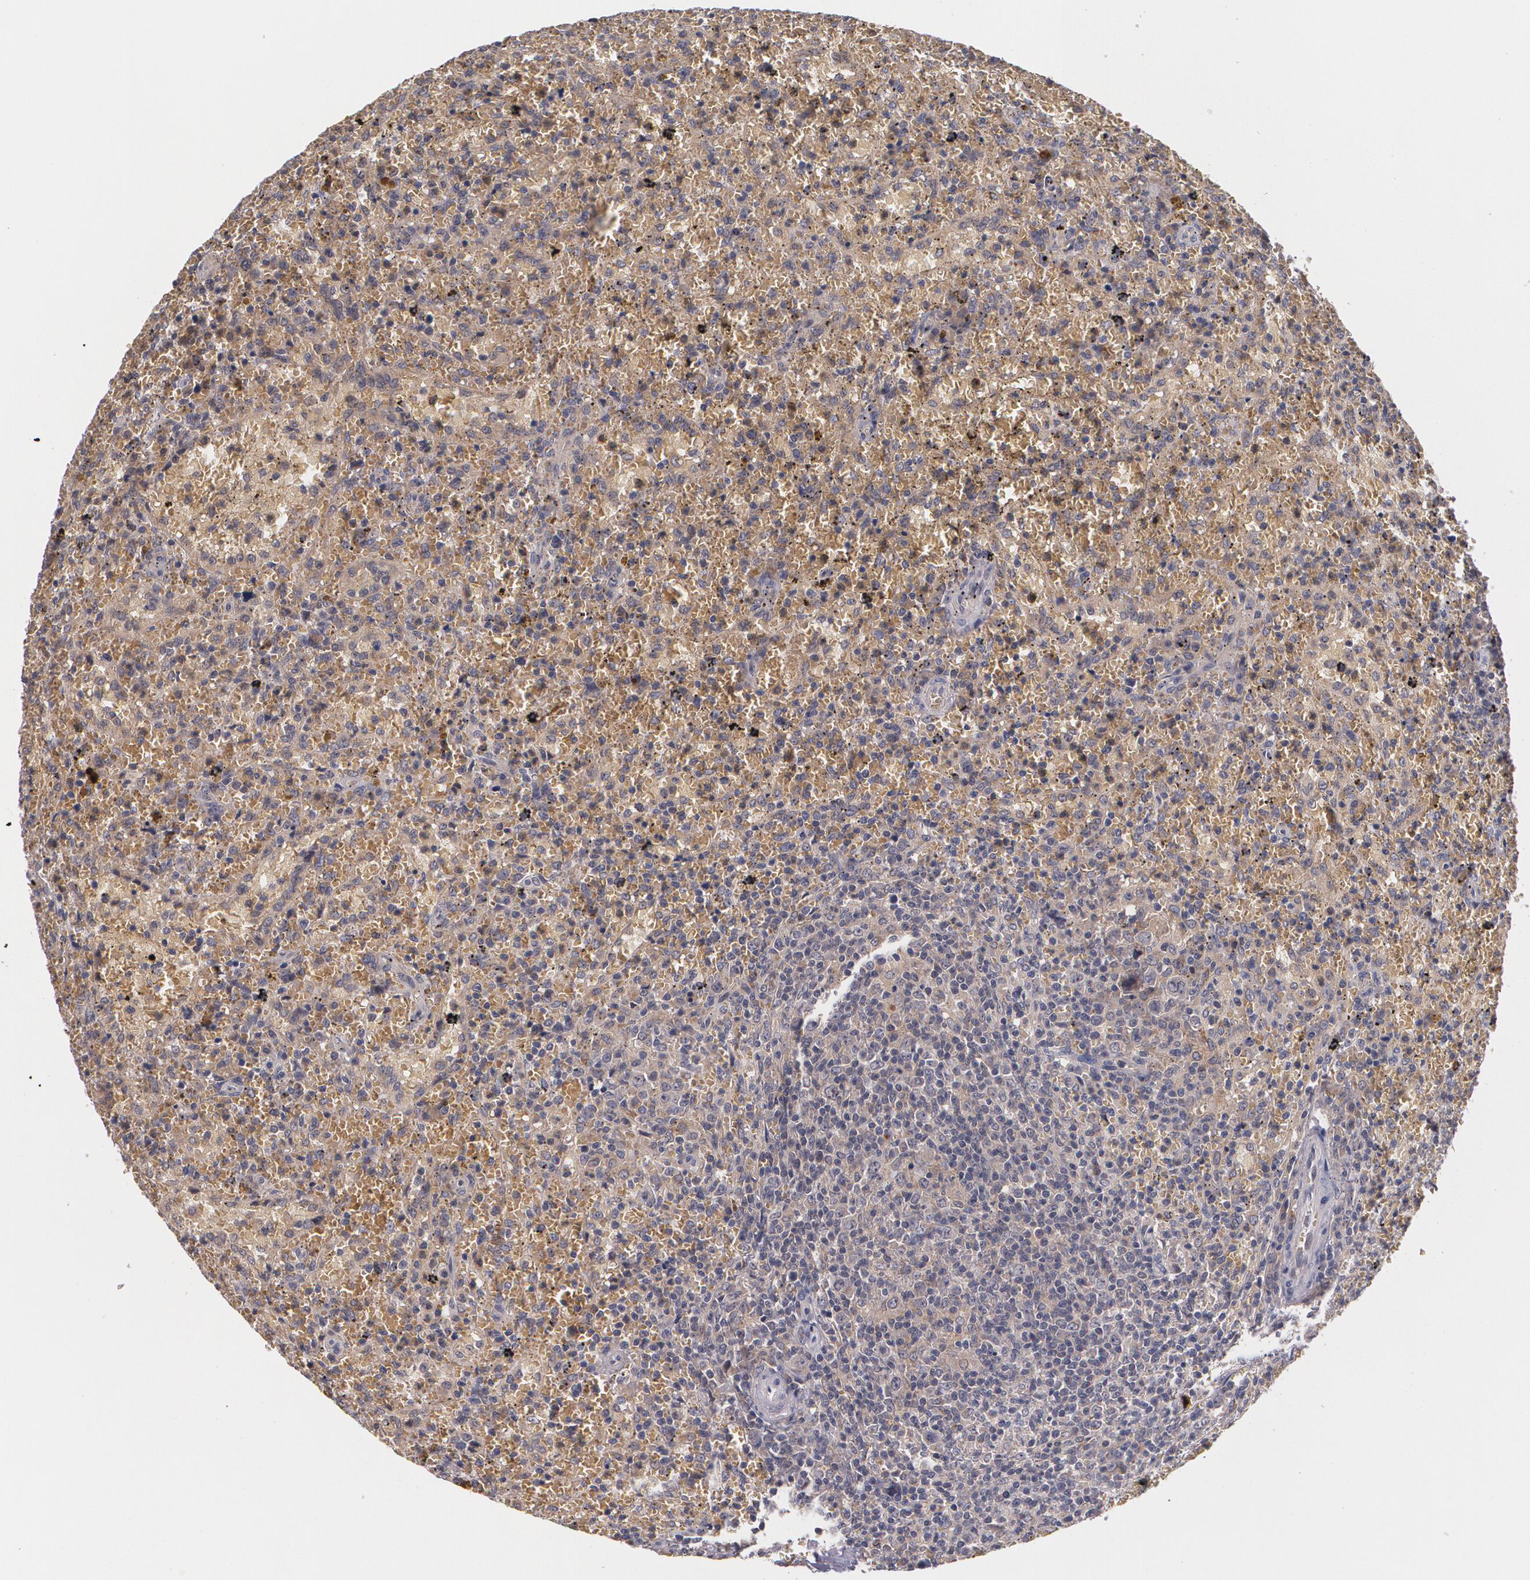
{"staining": {"intensity": "negative", "quantity": "none", "location": "none"}, "tissue": "lymphoma", "cell_type": "Tumor cells", "image_type": "cancer", "snomed": [{"axis": "morphology", "description": "Malignant lymphoma, non-Hodgkin's type, High grade"}, {"axis": "topography", "description": "Spleen"}, {"axis": "topography", "description": "Lymph node"}], "caption": "The image reveals no staining of tumor cells in lymphoma.", "gene": "IFNGR2", "patient": {"sex": "female", "age": 70}}